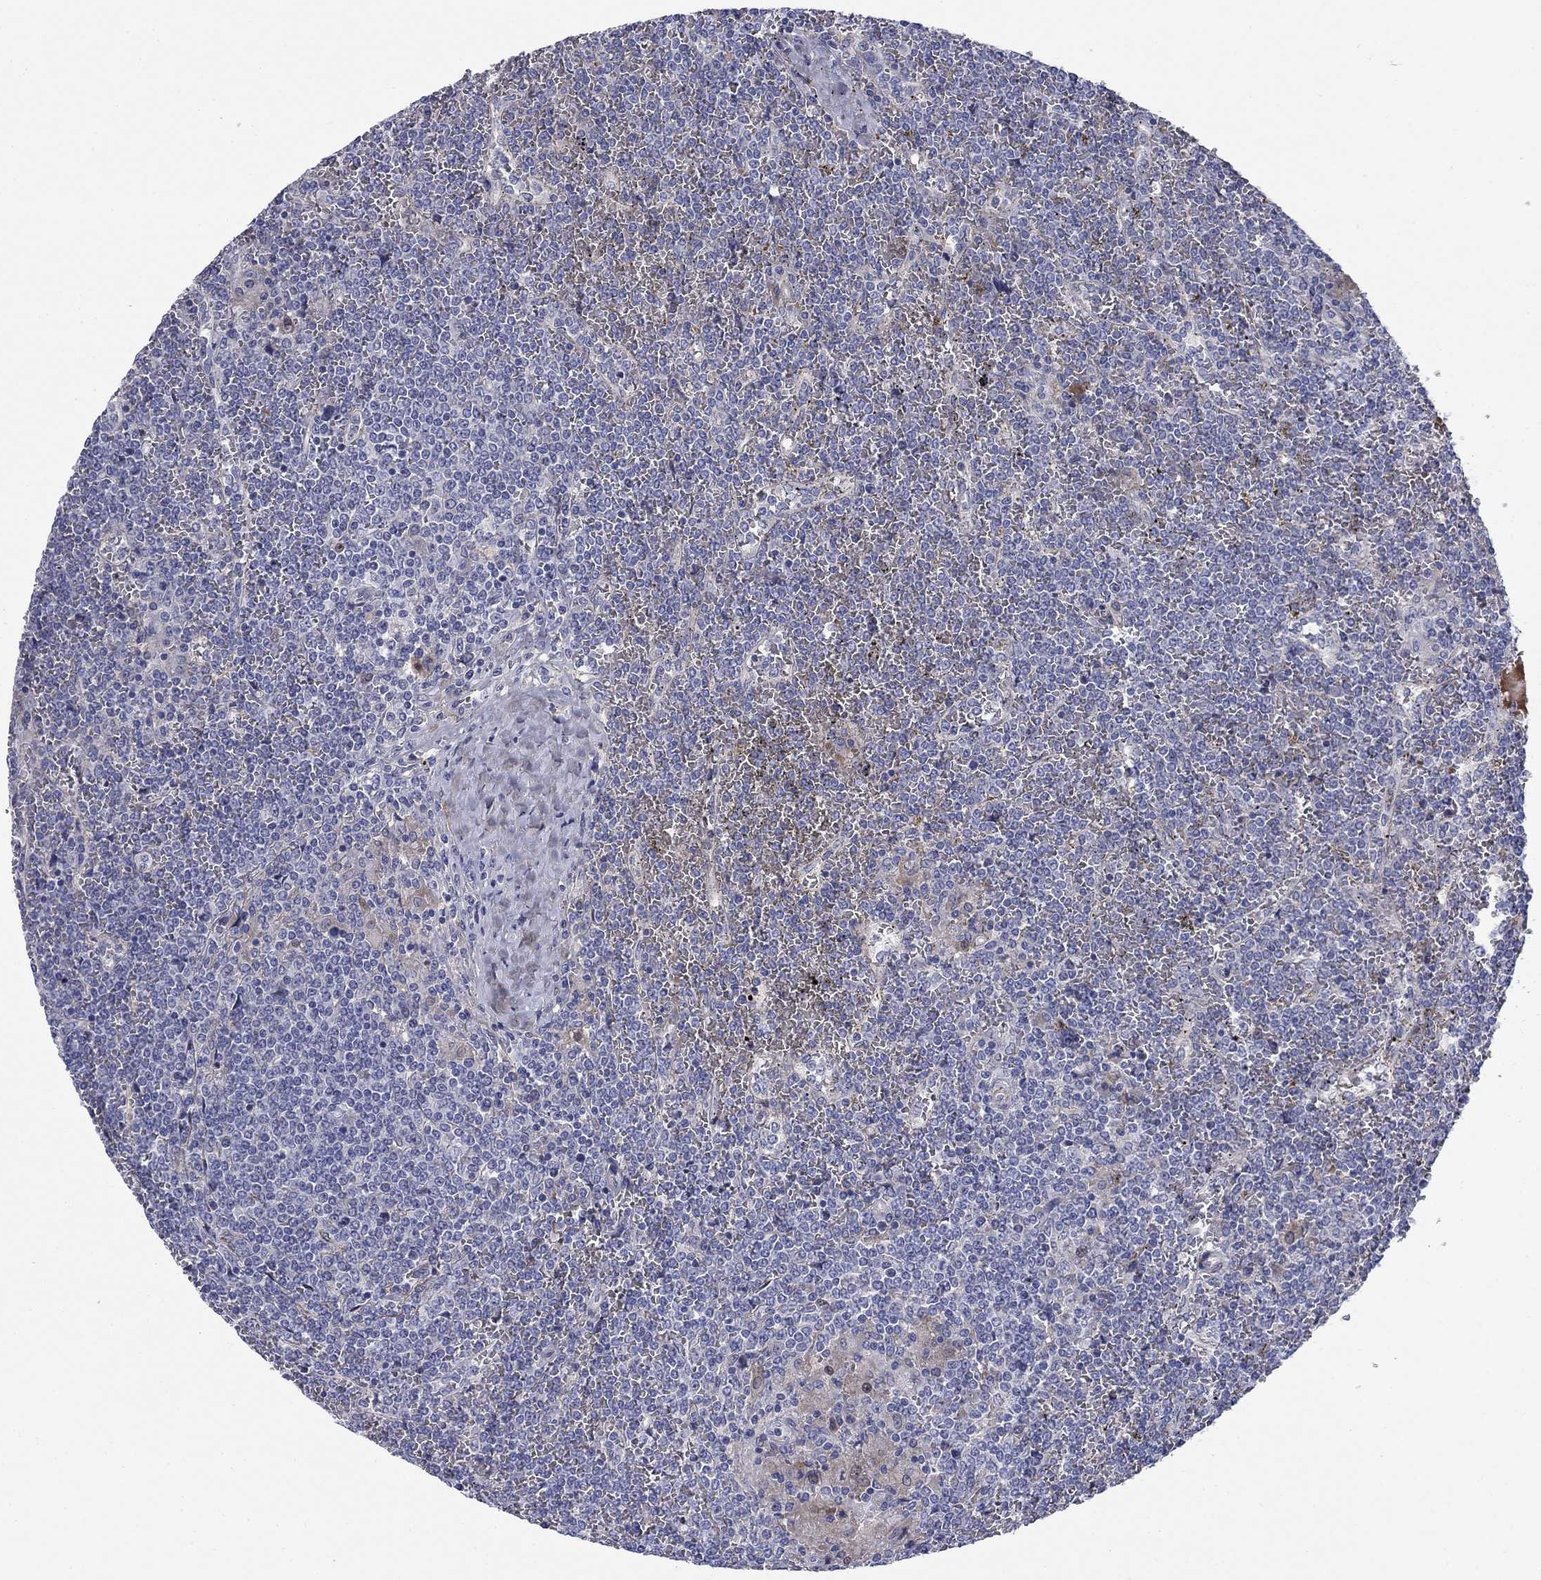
{"staining": {"intensity": "negative", "quantity": "none", "location": "none"}, "tissue": "lymphoma", "cell_type": "Tumor cells", "image_type": "cancer", "snomed": [{"axis": "morphology", "description": "Malignant lymphoma, non-Hodgkin's type, Low grade"}, {"axis": "topography", "description": "Spleen"}], "caption": "Photomicrograph shows no protein expression in tumor cells of lymphoma tissue. (DAB (3,3'-diaminobenzidine) immunohistochemistry (IHC) with hematoxylin counter stain).", "gene": "SLC1A1", "patient": {"sex": "female", "age": 19}}